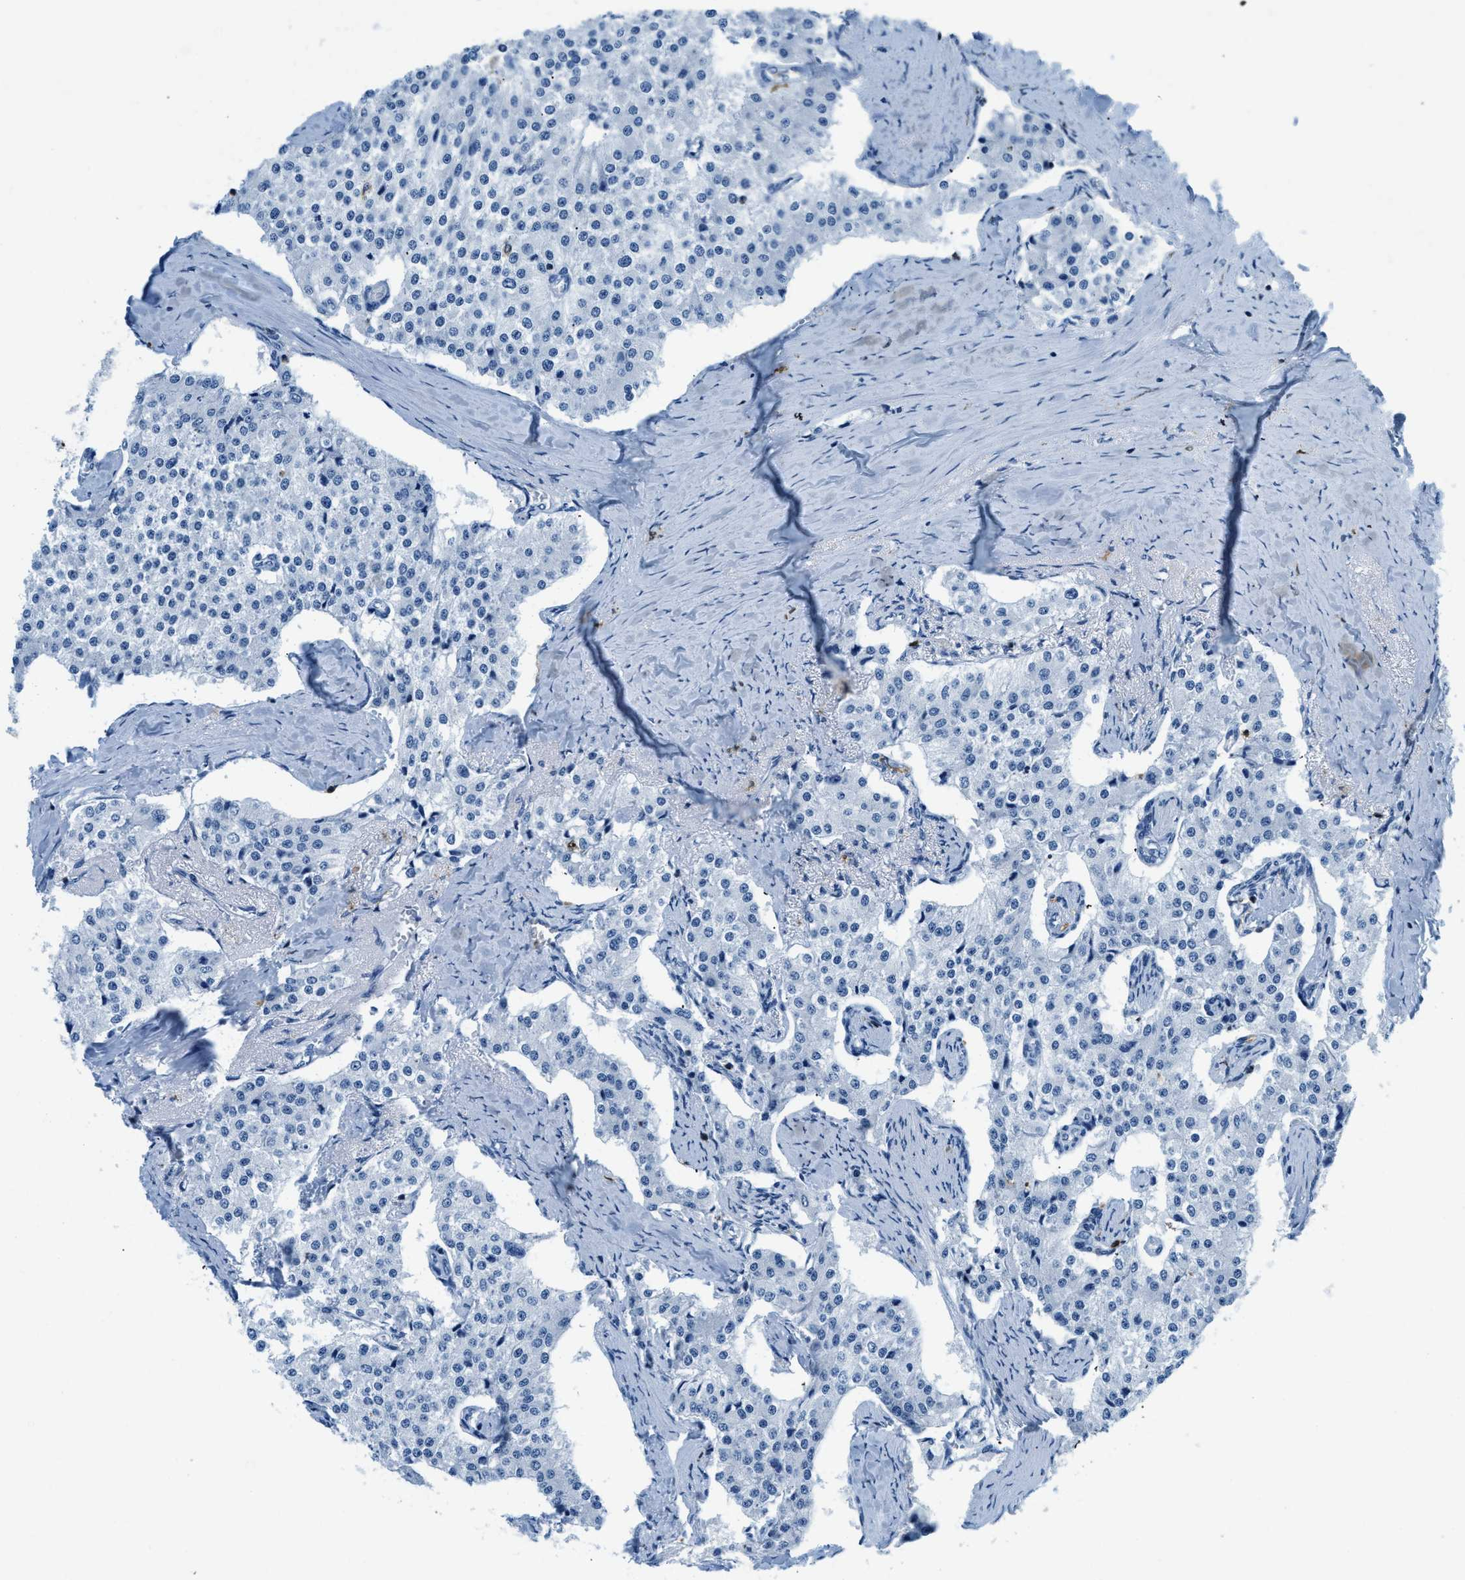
{"staining": {"intensity": "negative", "quantity": "none", "location": "none"}, "tissue": "carcinoid", "cell_type": "Tumor cells", "image_type": "cancer", "snomed": [{"axis": "morphology", "description": "Carcinoid, malignant, NOS"}, {"axis": "topography", "description": "Colon"}], "caption": "Immunohistochemistry (IHC) of human carcinoid shows no positivity in tumor cells. (IHC, brightfield microscopy, high magnification).", "gene": "CAPG", "patient": {"sex": "female", "age": 52}}